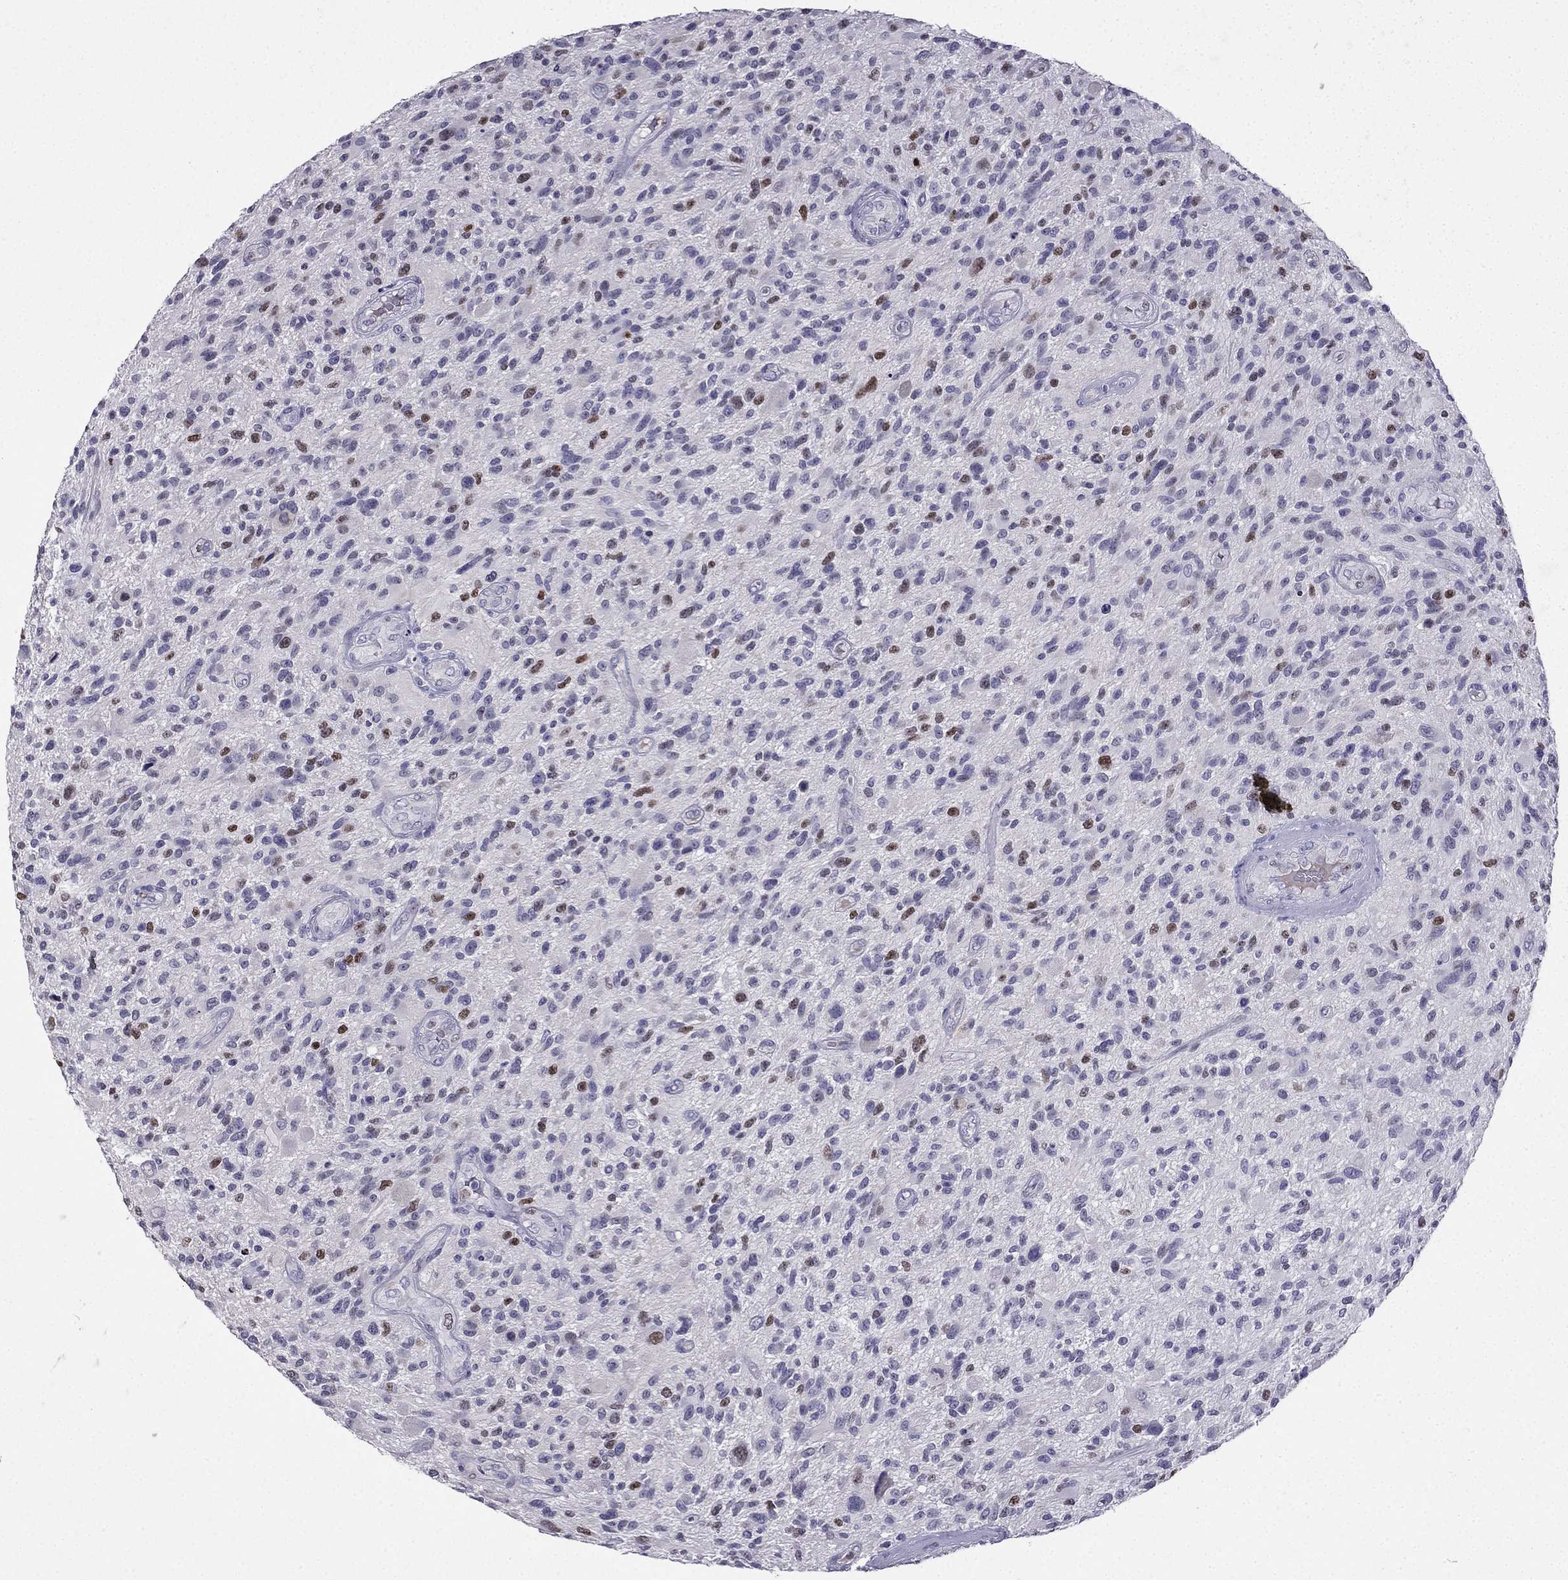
{"staining": {"intensity": "strong", "quantity": "<25%", "location": "nuclear"}, "tissue": "glioma", "cell_type": "Tumor cells", "image_type": "cancer", "snomed": [{"axis": "morphology", "description": "Glioma, malignant, High grade"}, {"axis": "topography", "description": "Brain"}], "caption": "Immunohistochemical staining of human malignant high-grade glioma shows medium levels of strong nuclear expression in approximately <25% of tumor cells.", "gene": "UHRF1", "patient": {"sex": "male", "age": 47}}